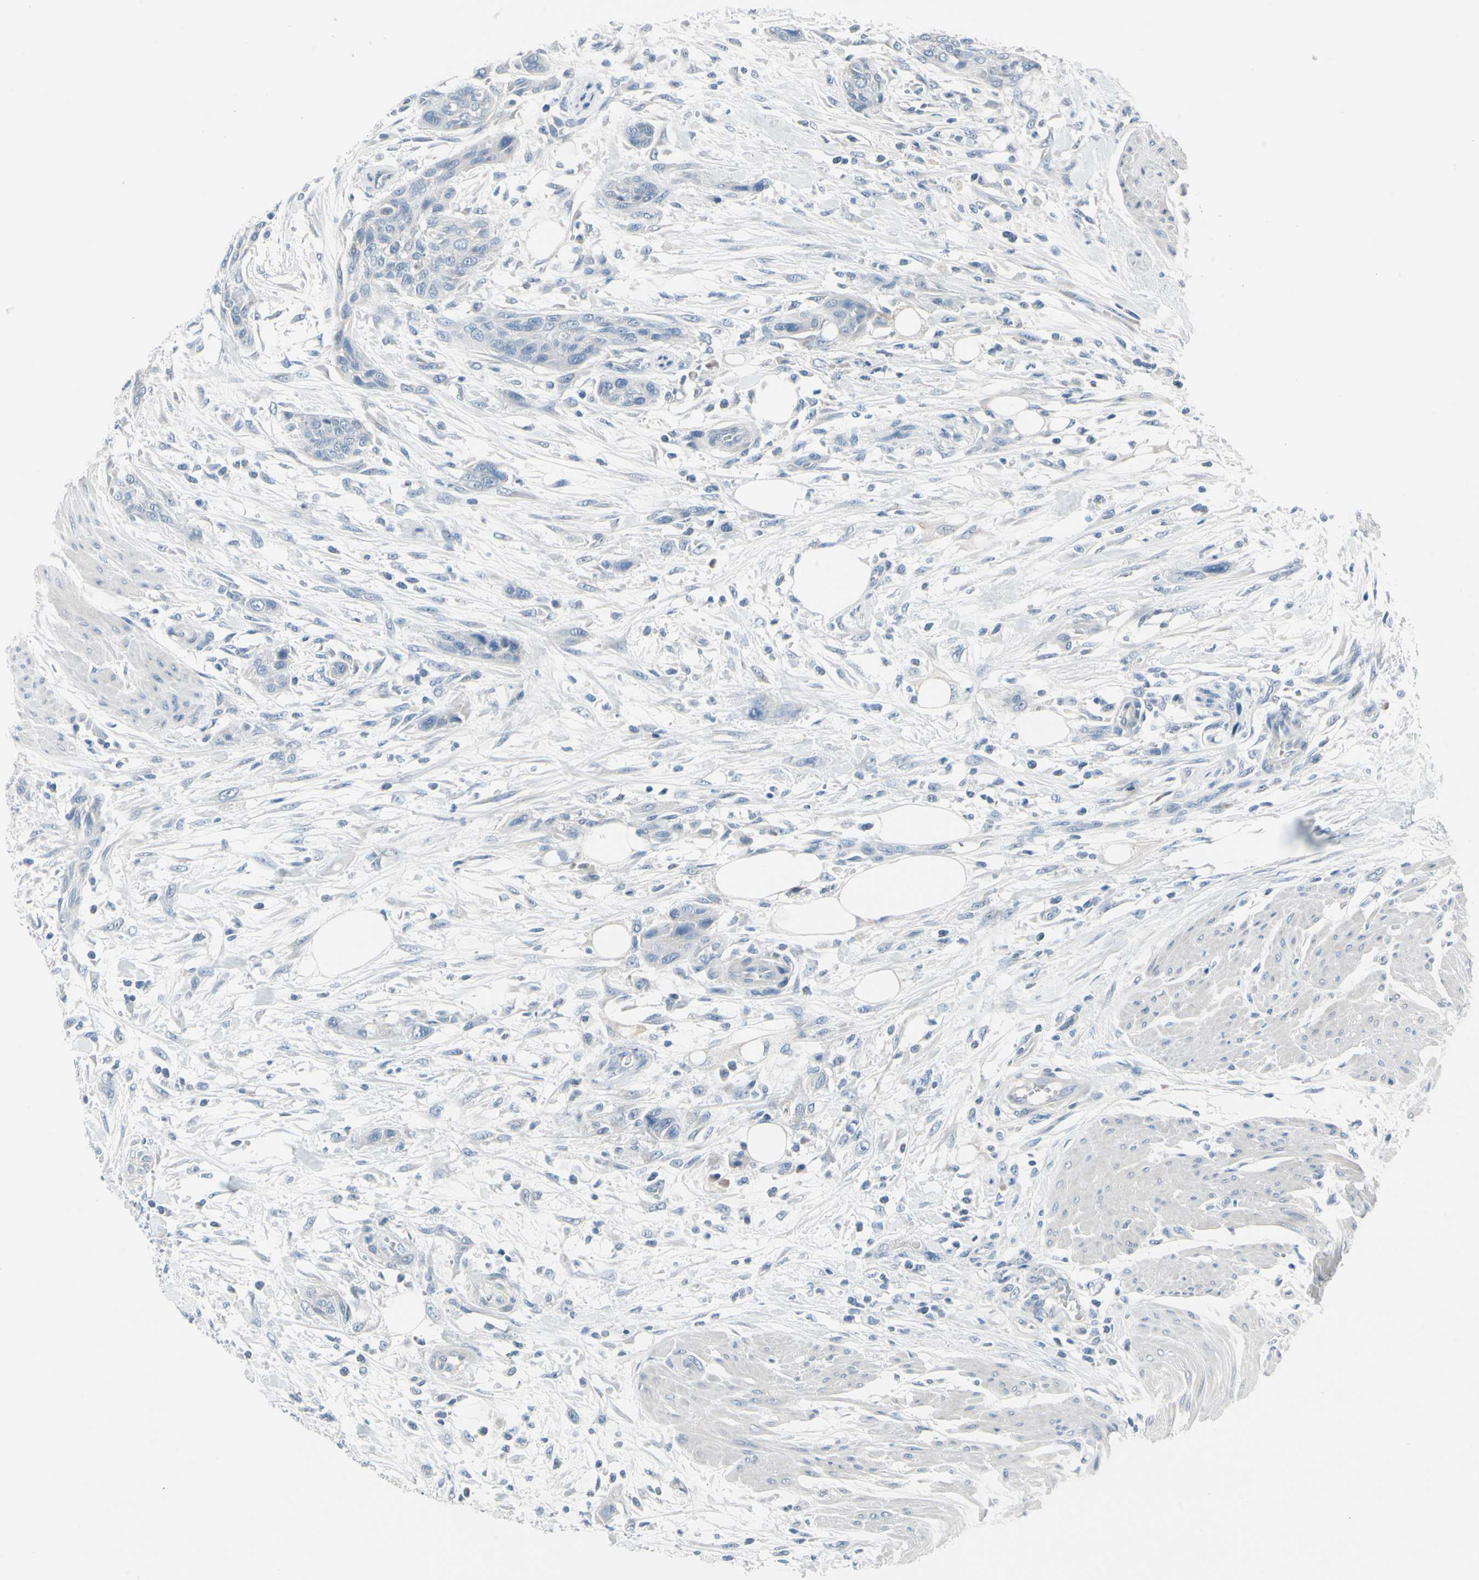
{"staining": {"intensity": "negative", "quantity": "none", "location": "none"}, "tissue": "urothelial cancer", "cell_type": "Tumor cells", "image_type": "cancer", "snomed": [{"axis": "morphology", "description": "Urothelial carcinoma, High grade"}, {"axis": "topography", "description": "Urinary bladder"}], "caption": "DAB (3,3'-diaminobenzidine) immunohistochemical staining of urothelial cancer shows no significant positivity in tumor cells. (Stains: DAB (3,3'-diaminobenzidine) immunohistochemistry (IHC) with hematoxylin counter stain, Microscopy: brightfield microscopy at high magnification).", "gene": "PGR", "patient": {"sex": "male", "age": 35}}